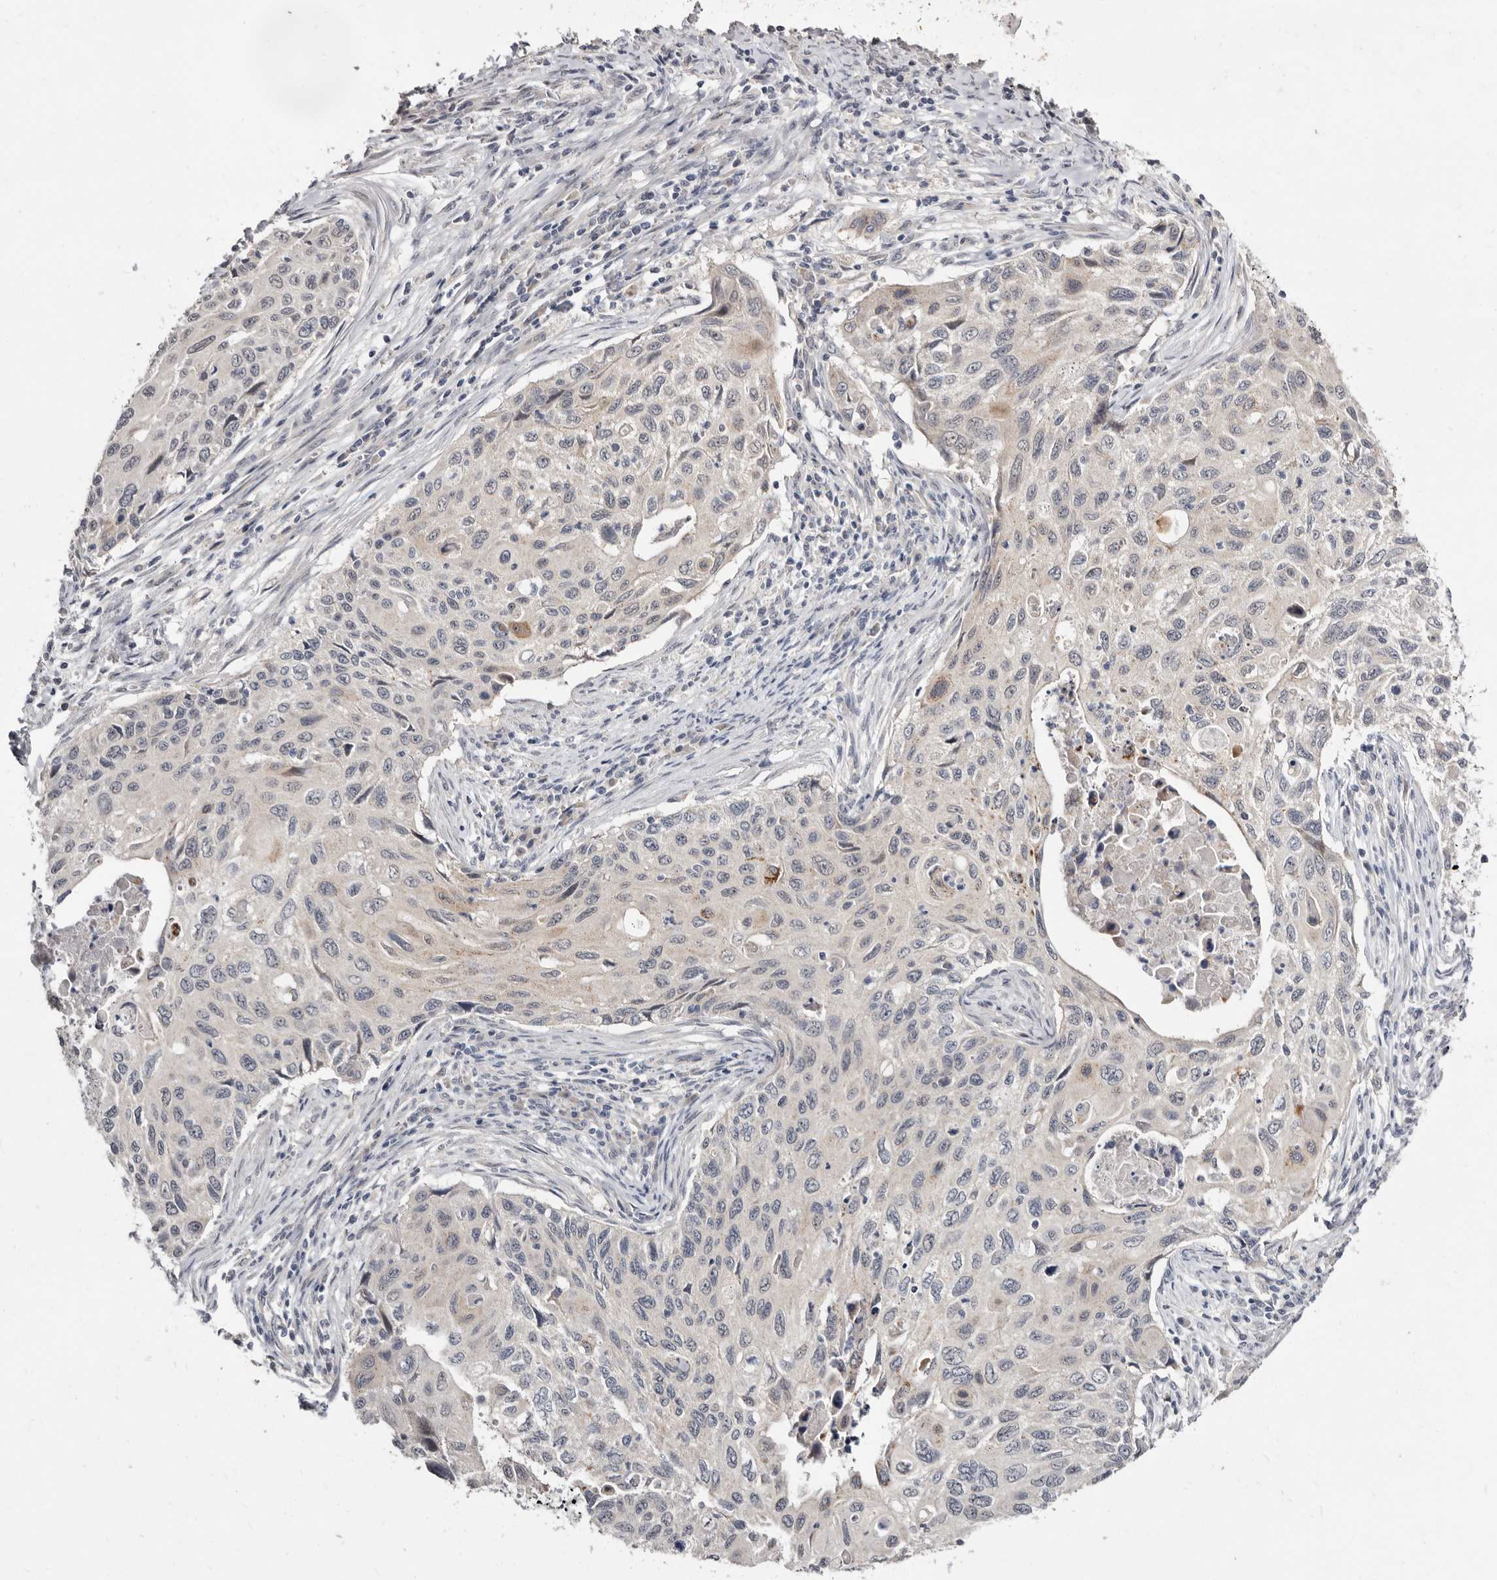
{"staining": {"intensity": "negative", "quantity": "none", "location": "none"}, "tissue": "cervical cancer", "cell_type": "Tumor cells", "image_type": "cancer", "snomed": [{"axis": "morphology", "description": "Squamous cell carcinoma, NOS"}, {"axis": "topography", "description": "Cervix"}], "caption": "Tumor cells are negative for protein expression in human cervical cancer.", "gene": "KLHL4", "patient": {"sex": "female", "age": 70}}